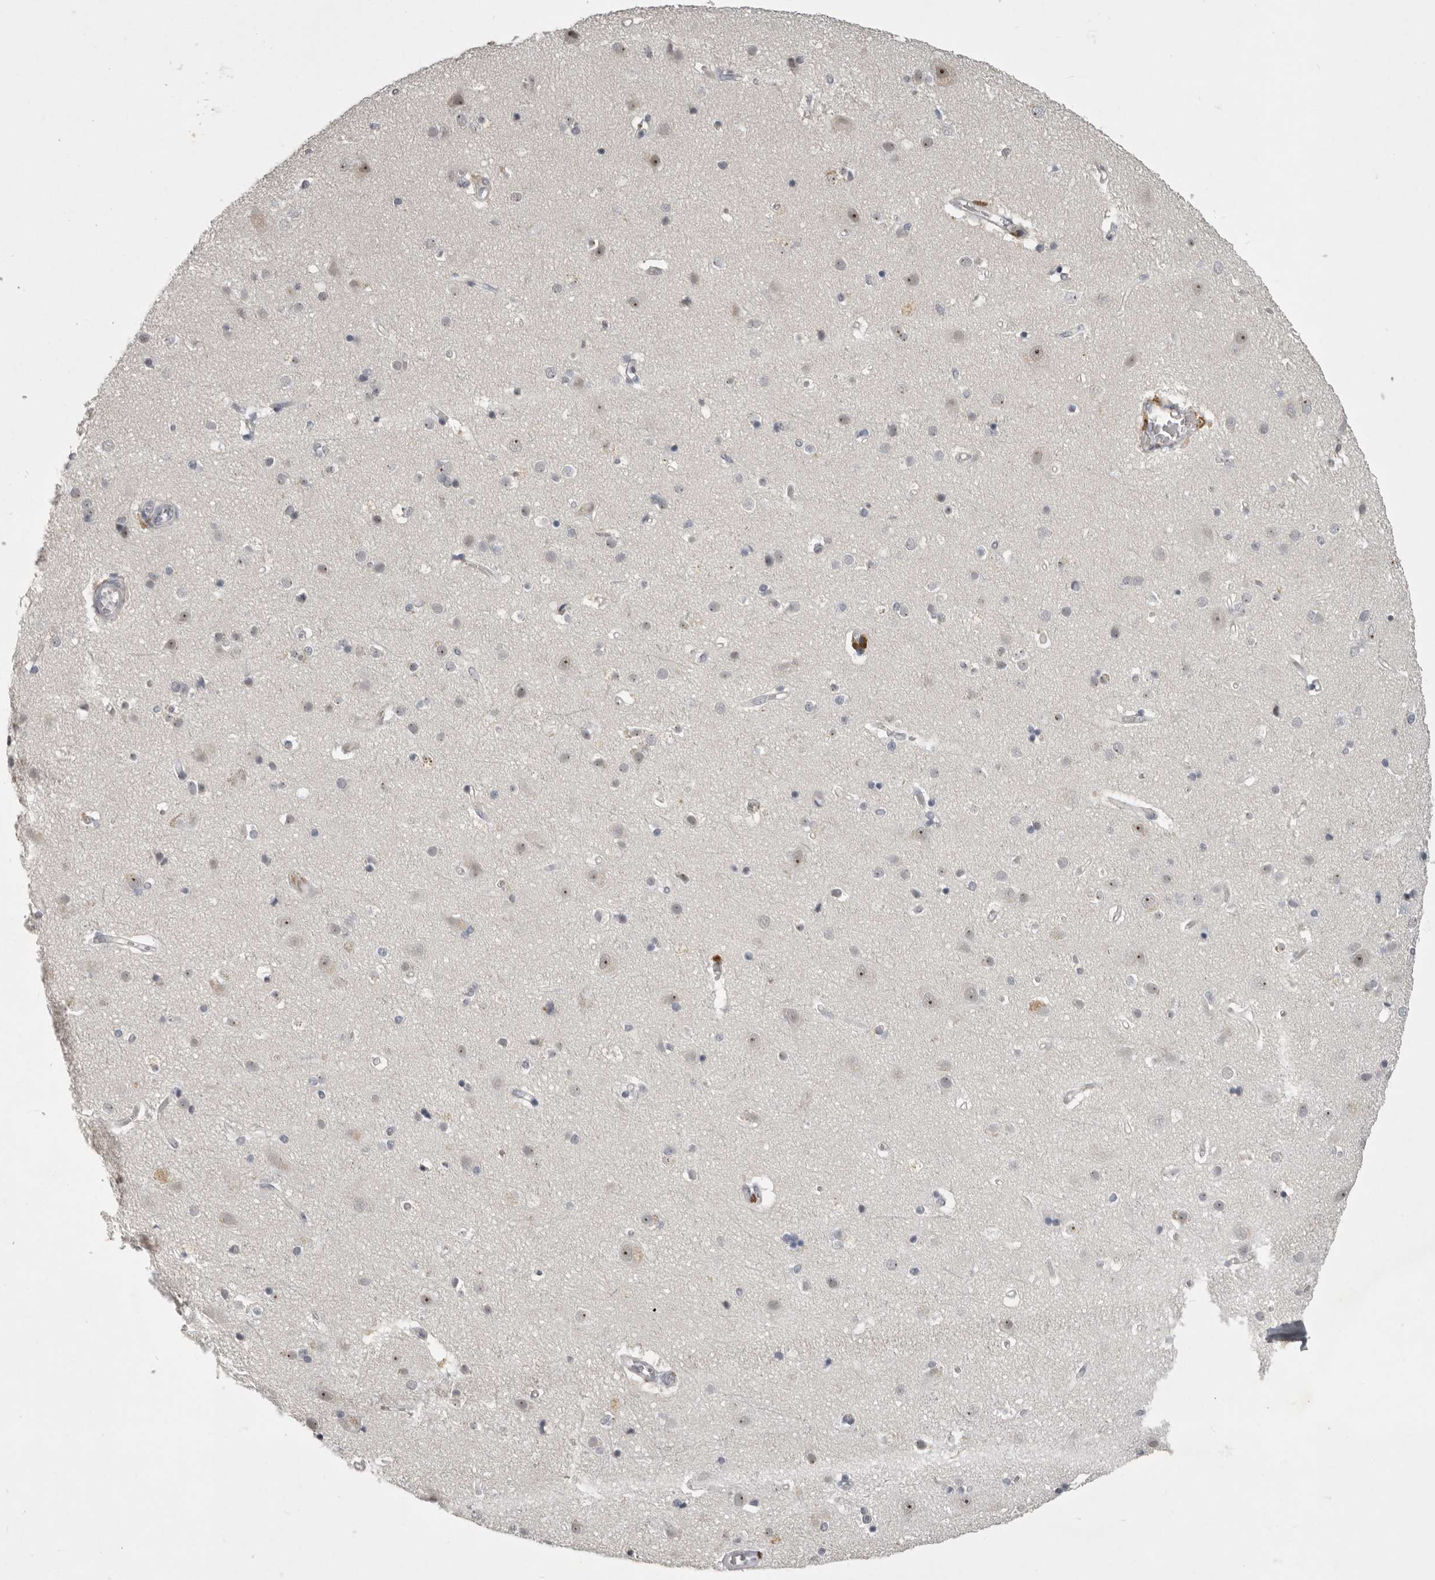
{"staining": {"intensity": "negative", "quantity": "none", "location": "none"}, "tissue": "cerebral cortex", "cell_type": "Endothelial cells", "image_type": "normal", "snomed": [{"axis": "morphology", "description": "Normal tissue, NOS"}, {"axis": "topography", "description": "Cerebral cortex"}], "caption": "Immunohistochemical staining of benign human cerebral cortex reveals no significant staining in endothelial cells. (DAB IHC, high magnification).", "gene": "MRTO4", "patient": {"sex": "male", "age": 54}}